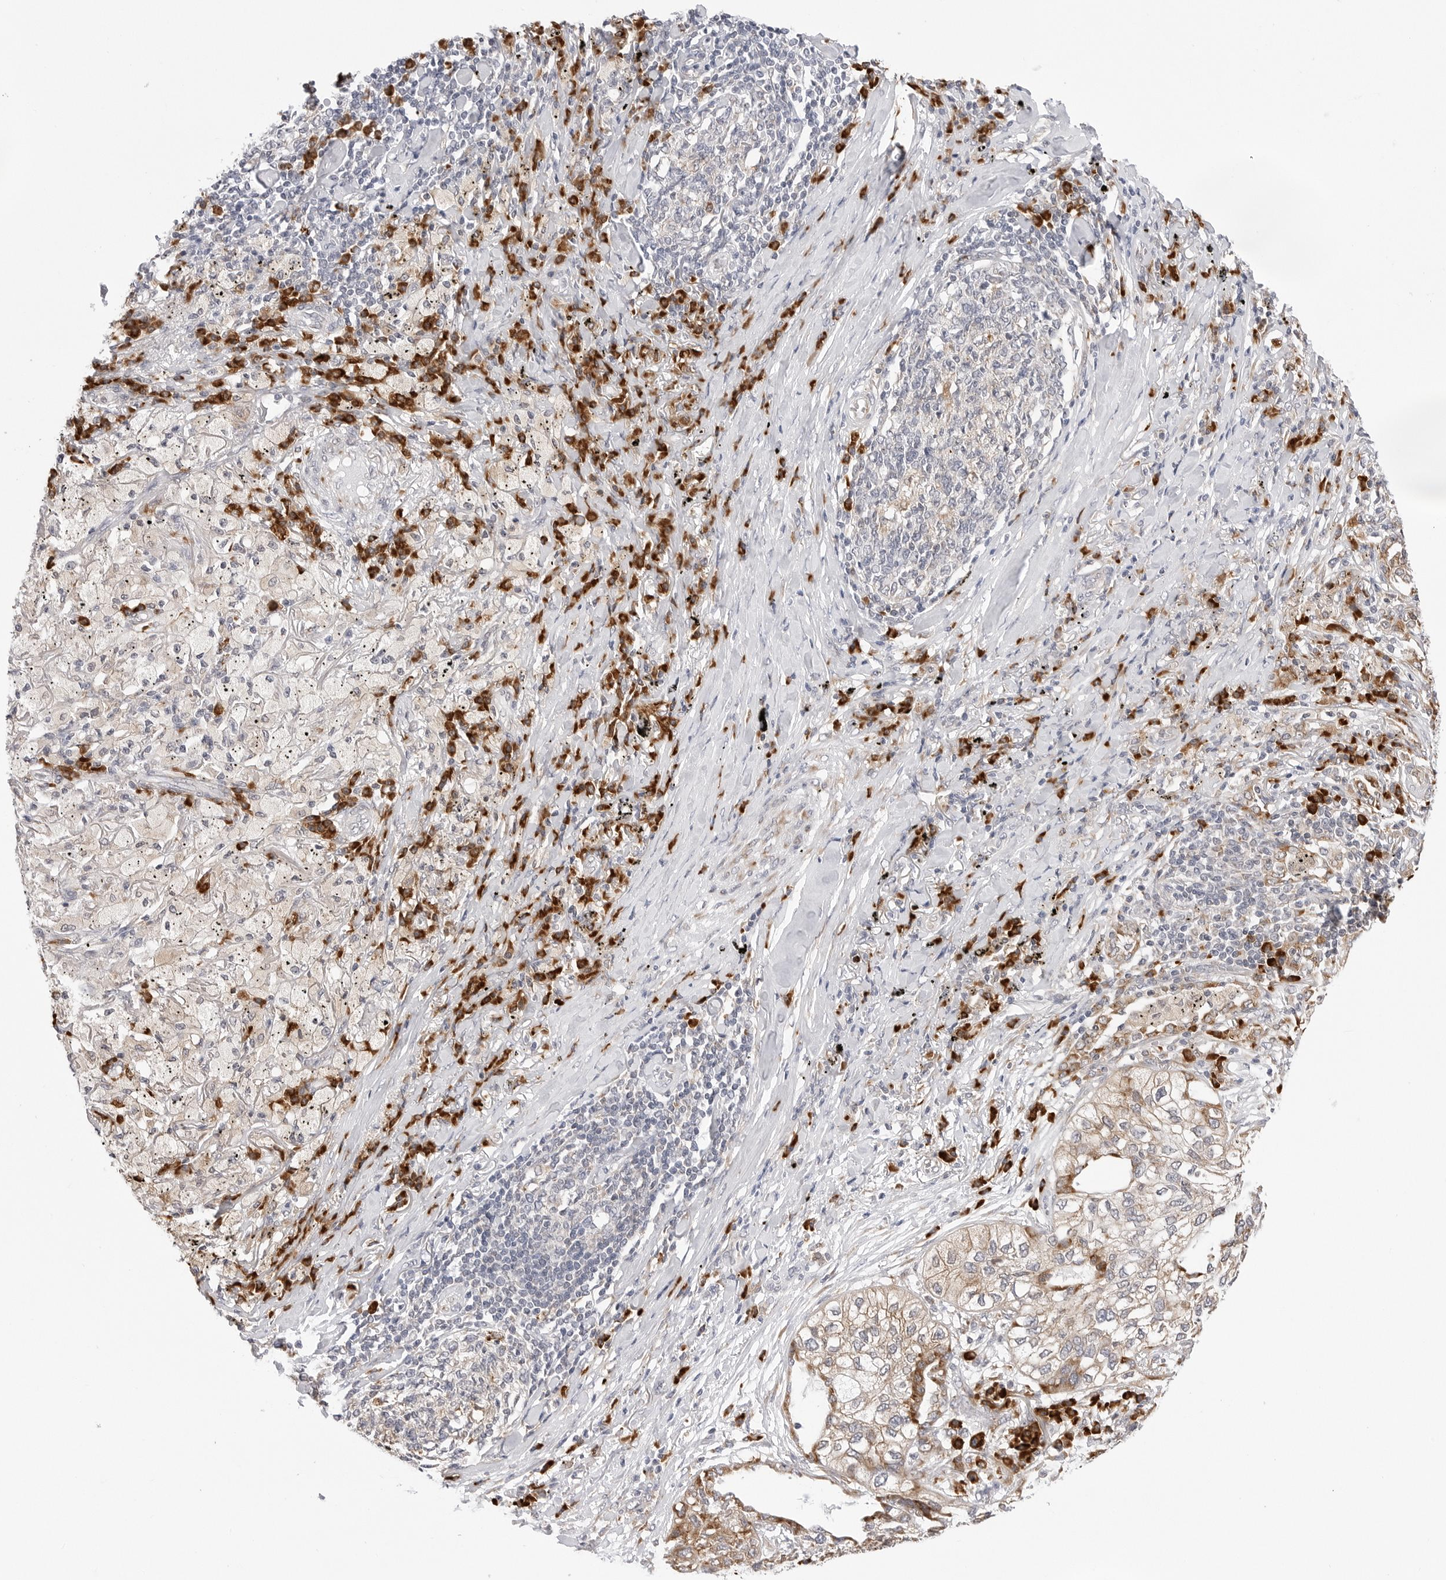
{"staining": {"intensity": "moderate", "quantity": "<25%", "location": "cytoplasmic/membranous"}, "tissue": "lung cancer", "cell_type": "Tumor cells", "image_type": "cancer", "snomed": [{"axis": "morphology", "description": "Squamous cell carcinoma, NOS"}, {"axis": "topography", "description": "Lung"}], "caption": "Lung cancer stained with a brown dye demonstrates moderate cytoplasmic/membranous positive staining in about <25% of tumor cells.", "gene": "RPN1", "patient": {"sex": "female", "age": 63}}